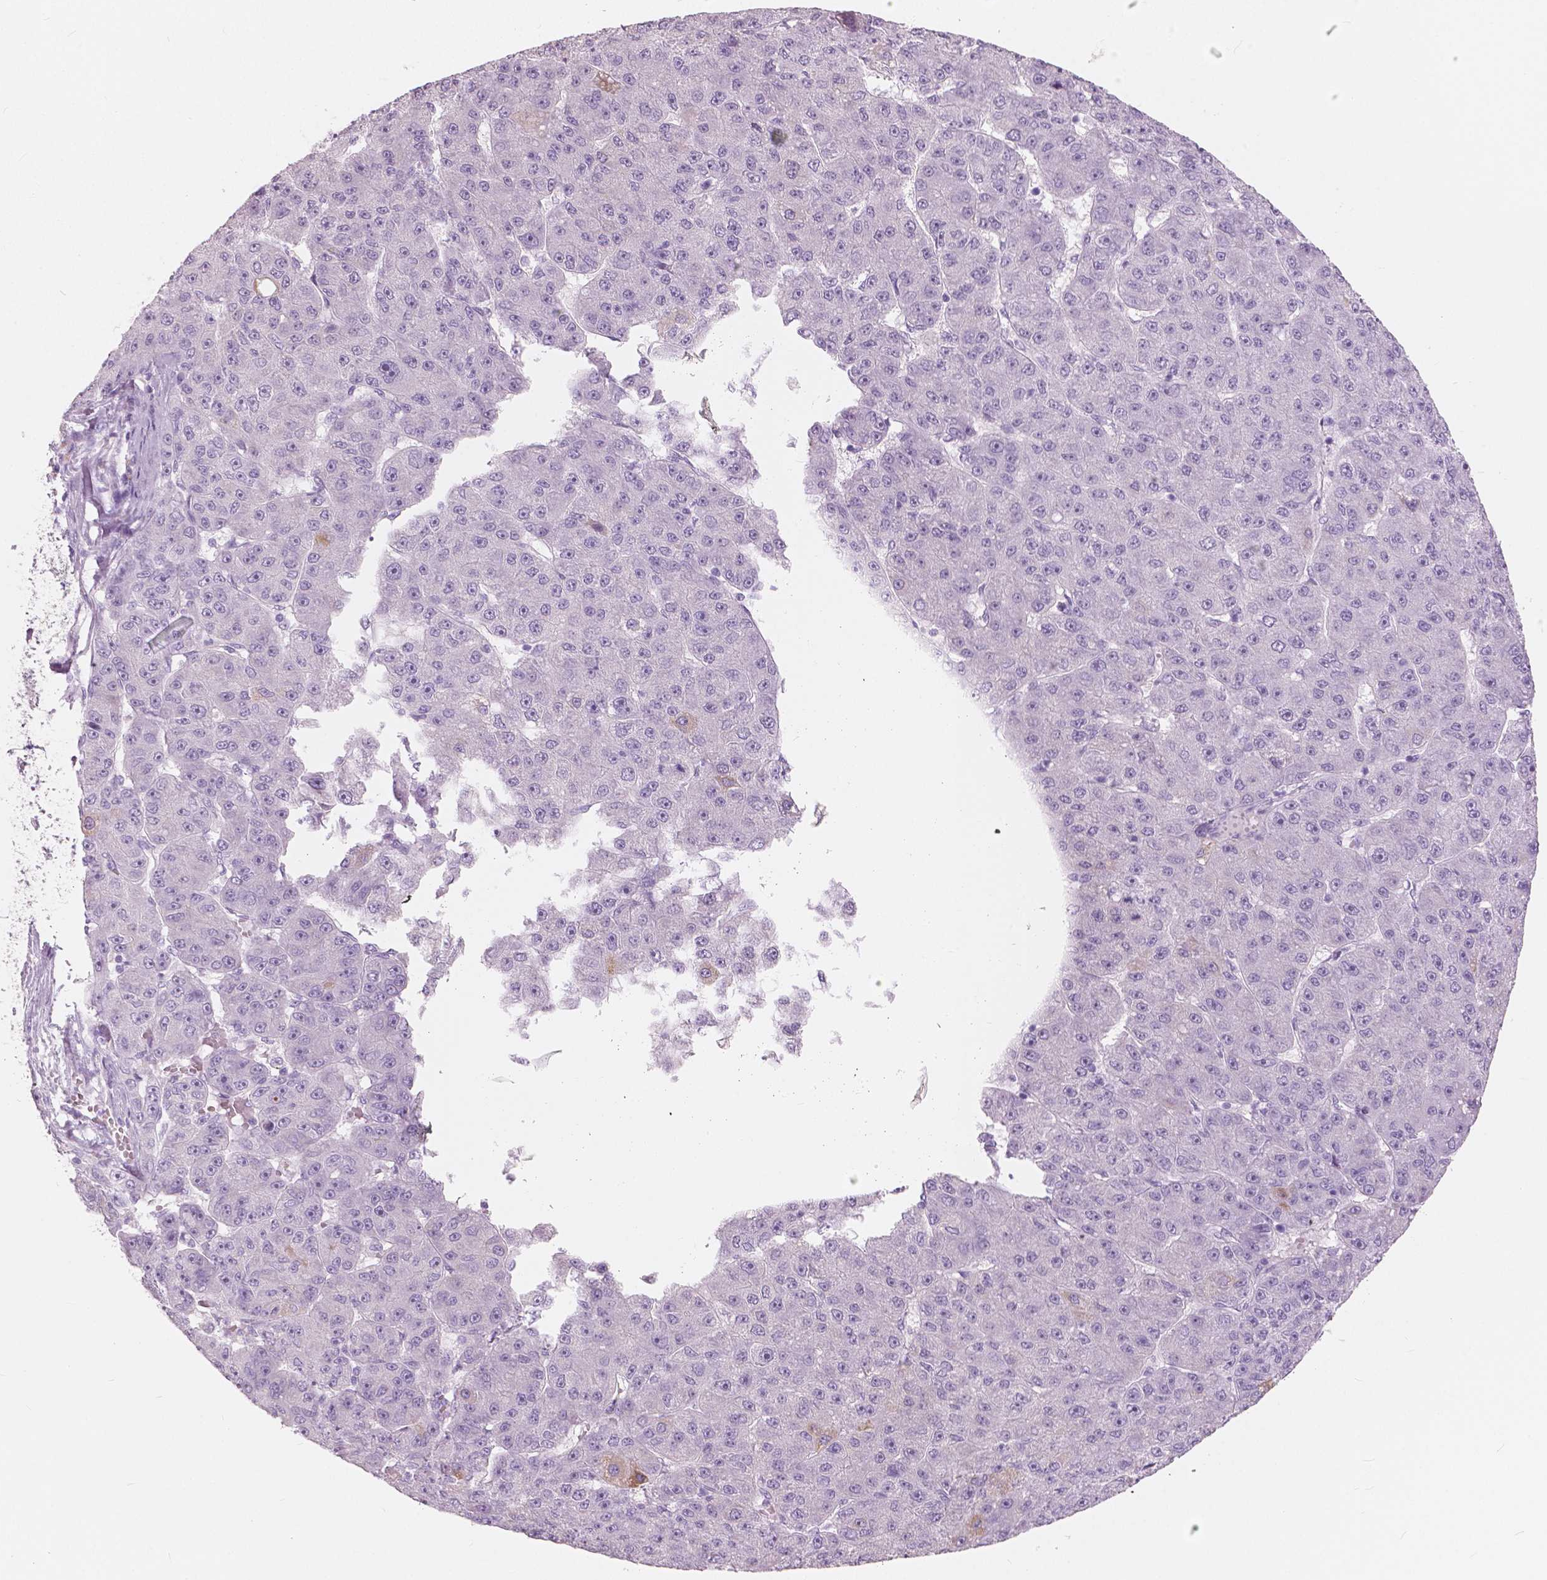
{"staining": {"intensity": "negative", "quantity": "none", "location": "none"}, "tissue": "liver cancer", "cell_type": "Tumor cells", "image_type": "cancer", "snomed": [{"axis": "morphology", "description": "Carcinoma, Hepatocellular, NOS"}, {"axis": "topography", "description": "Liver"}], "caption": "This micrograph is of liver cancer (hepatocellular carcinoma) stained with IHC to label a protein in brown with the nuclei are counter-stained blue. There is no expression in tumor cells.", "gene": "A4GNT", "patient": {"sex": "male", "age": 67}}